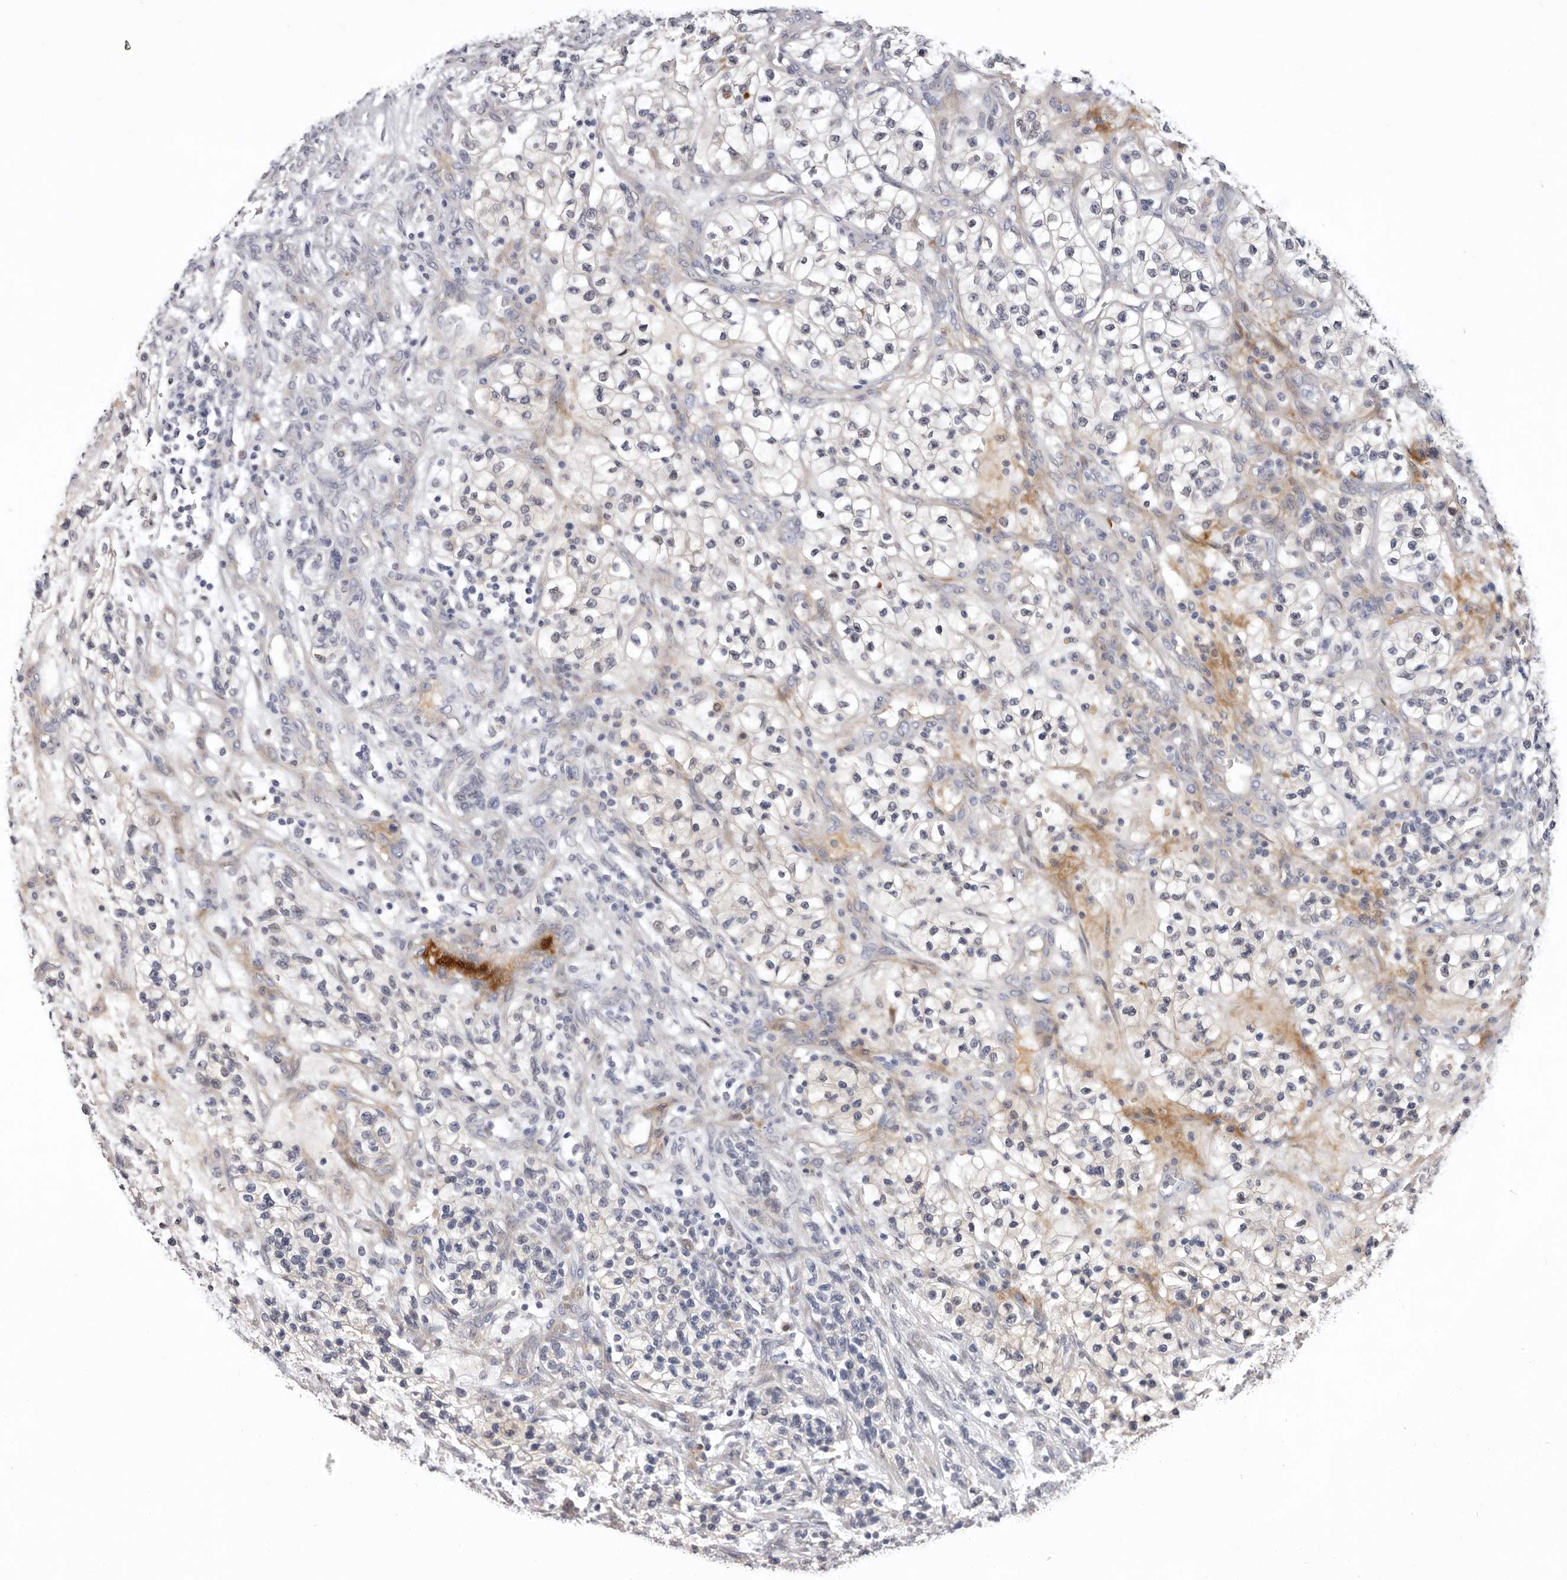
{"staining": {"intensity": "negative", "quantity": "none", "location": "none"}, "tissue": "renal cancer", "cell_type": "Tumor cells", "image_type": "cancer", "snomed": [{"axis": "morphology", "description": "Adenocarcinoma, NOS"}, {"axis": "topography", "description": "Kidney"}], "caption": "A photomicrograph of human renal cancer is negative for staining in tumor cells. Brightfield microscopy of immunohistochemistry stained with DAB (3,3'-diaminobenzidine) (brown) and hematoxylin (blue), captured at high magnification.", "gene": "LMLN", "patient": {"sex": "female", "age": 57}}